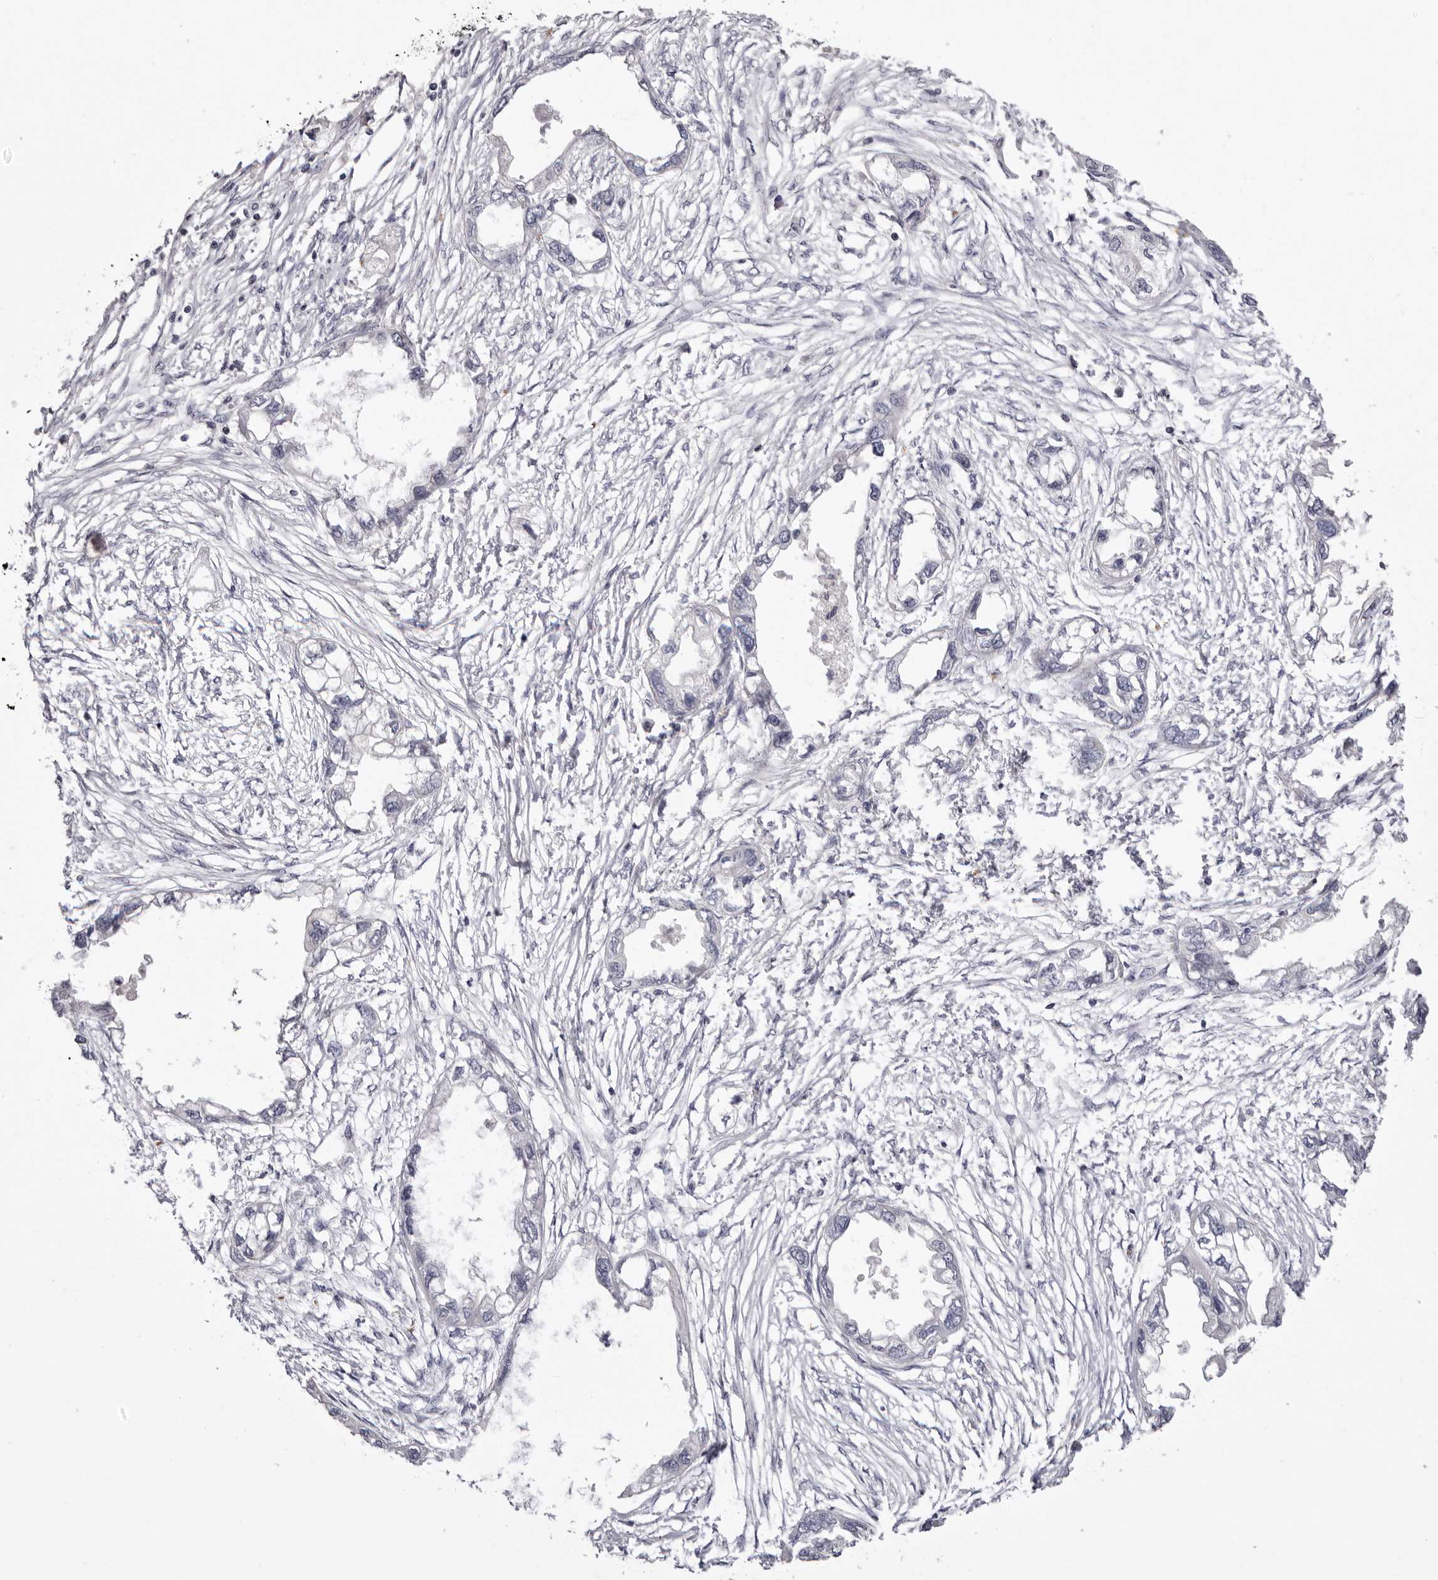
{"staining": {"intensity": "negative", "quantity": "none", "location": "none"}, "tissue": "endometrial cancer", "cell_type": "Tumor cells", "image_type": "cancer", "snomed": [{"axis": "morphology", "description": "Adenocarcinoma, NOS"}, {"axis": "morphology", "description": "Adenocarcinoma, metastatic, NOS"}, {"axis": "topography", "description": "Adipose tissue"}, {"axis": "topography", "description": "Endometrium"}], "caption": "Tumor cells show no significant expression in endometrial adenocarcinoma.", "gene": "S1PR5", "patient": {"sex": "female", "age": 67}}